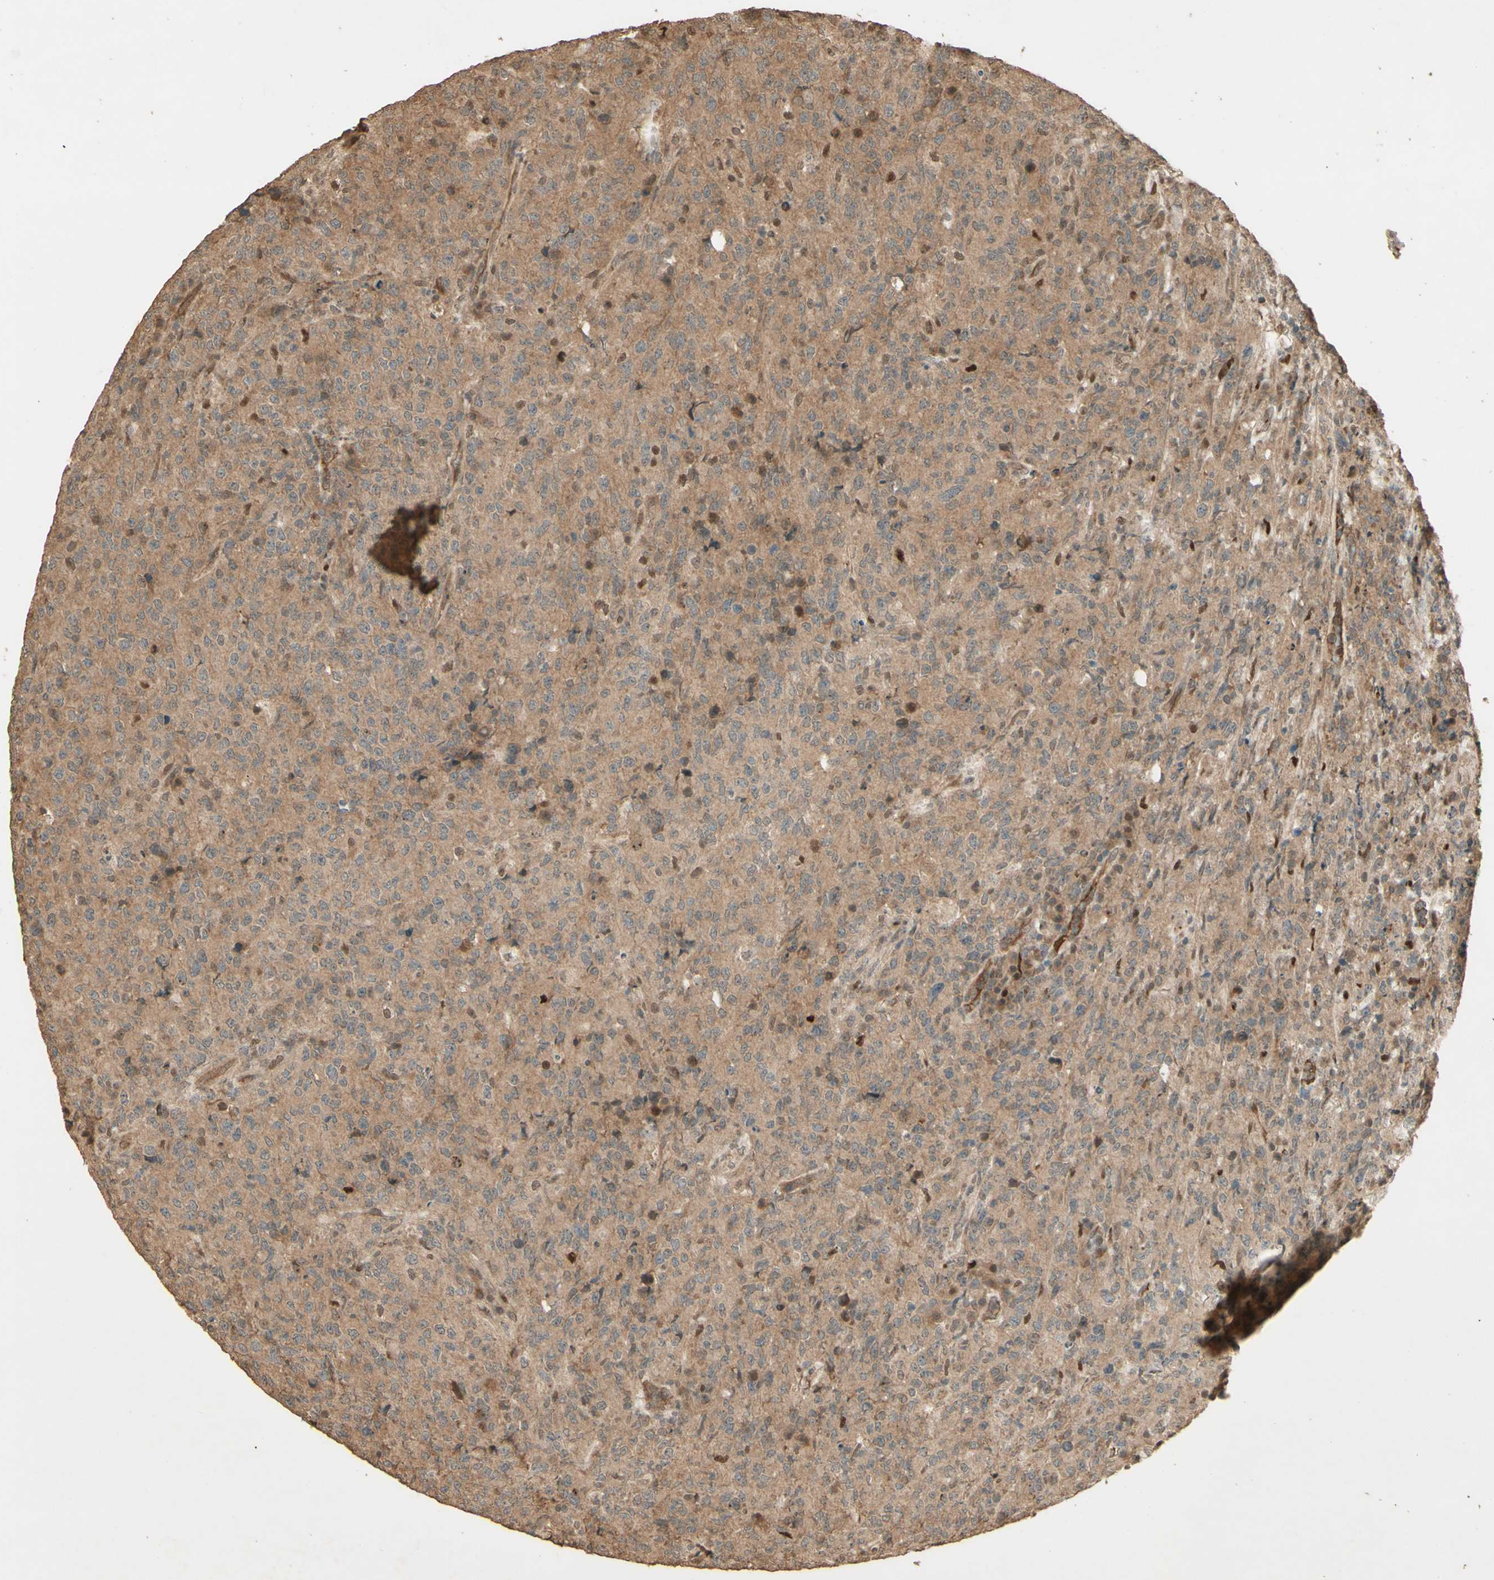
{"staining": {"intensity": "moderate", "quantity": ">75%", "location": "cytoplasmic/membranous,nuclear"}, "tissue": "lymphoma", "cell_type": "Tumor cells", "image_type": "cancer", "snomed": [{"axis": "morphology", "description": "Malignant lymphoma, non-Hodgkin's type, High grade"}, {"axis": "topography", "description": "Tonsil"}], "caption": "A medium amount of moderate cytoplasmic/membranous and nuclear expression is identified in about >75% of tumor cells in lymphoma tissue.", "gene": "SMAD9", "patient": {"sex": "female", "age": 36}}